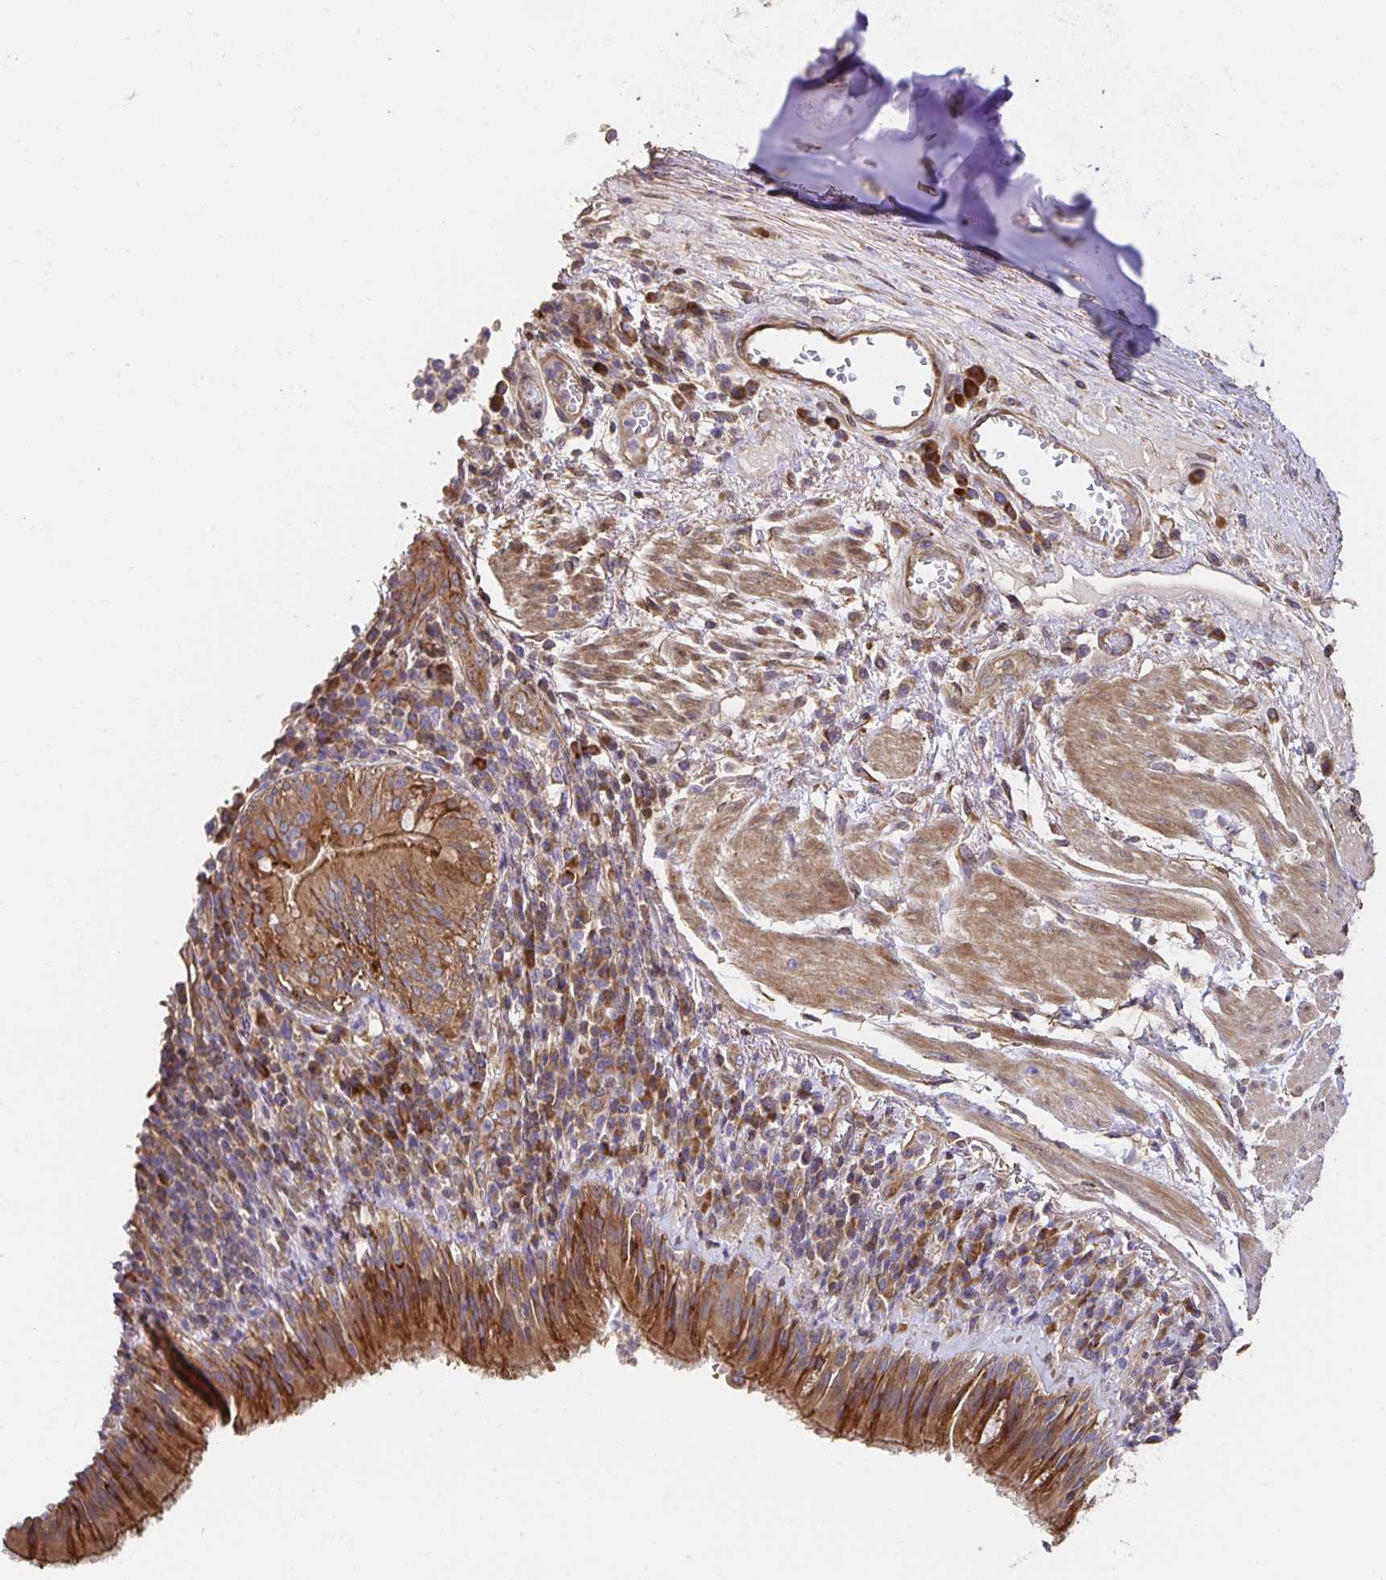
{"staining": {"intensity": "strong", "quantity": ">75%", "location": "cytoplasmic/membranous"}, "tissue": "bronchus", "cell_type": "Respiratory epithelial cells", "image_type": "normal", "snomed": [{"axis": "morphology", "description": "Normal tissue, NOS"}, {"axis": "topography", "description": "Cartilage tissue"}, {"axis": "topography", "description": "Bronchus"}], "caption": "Immunohistochemical staining of unremarkable bronchus shows strong cytoplasmic/membranous protein staining in approximately >75% of respiratory epithelial cells. (DAB (3,3'-diaminobenzidine) IHC with brightfield microscopy, high magnification).", "gene": "APBB1", "patient": {"sex": "male", "age": 56}}